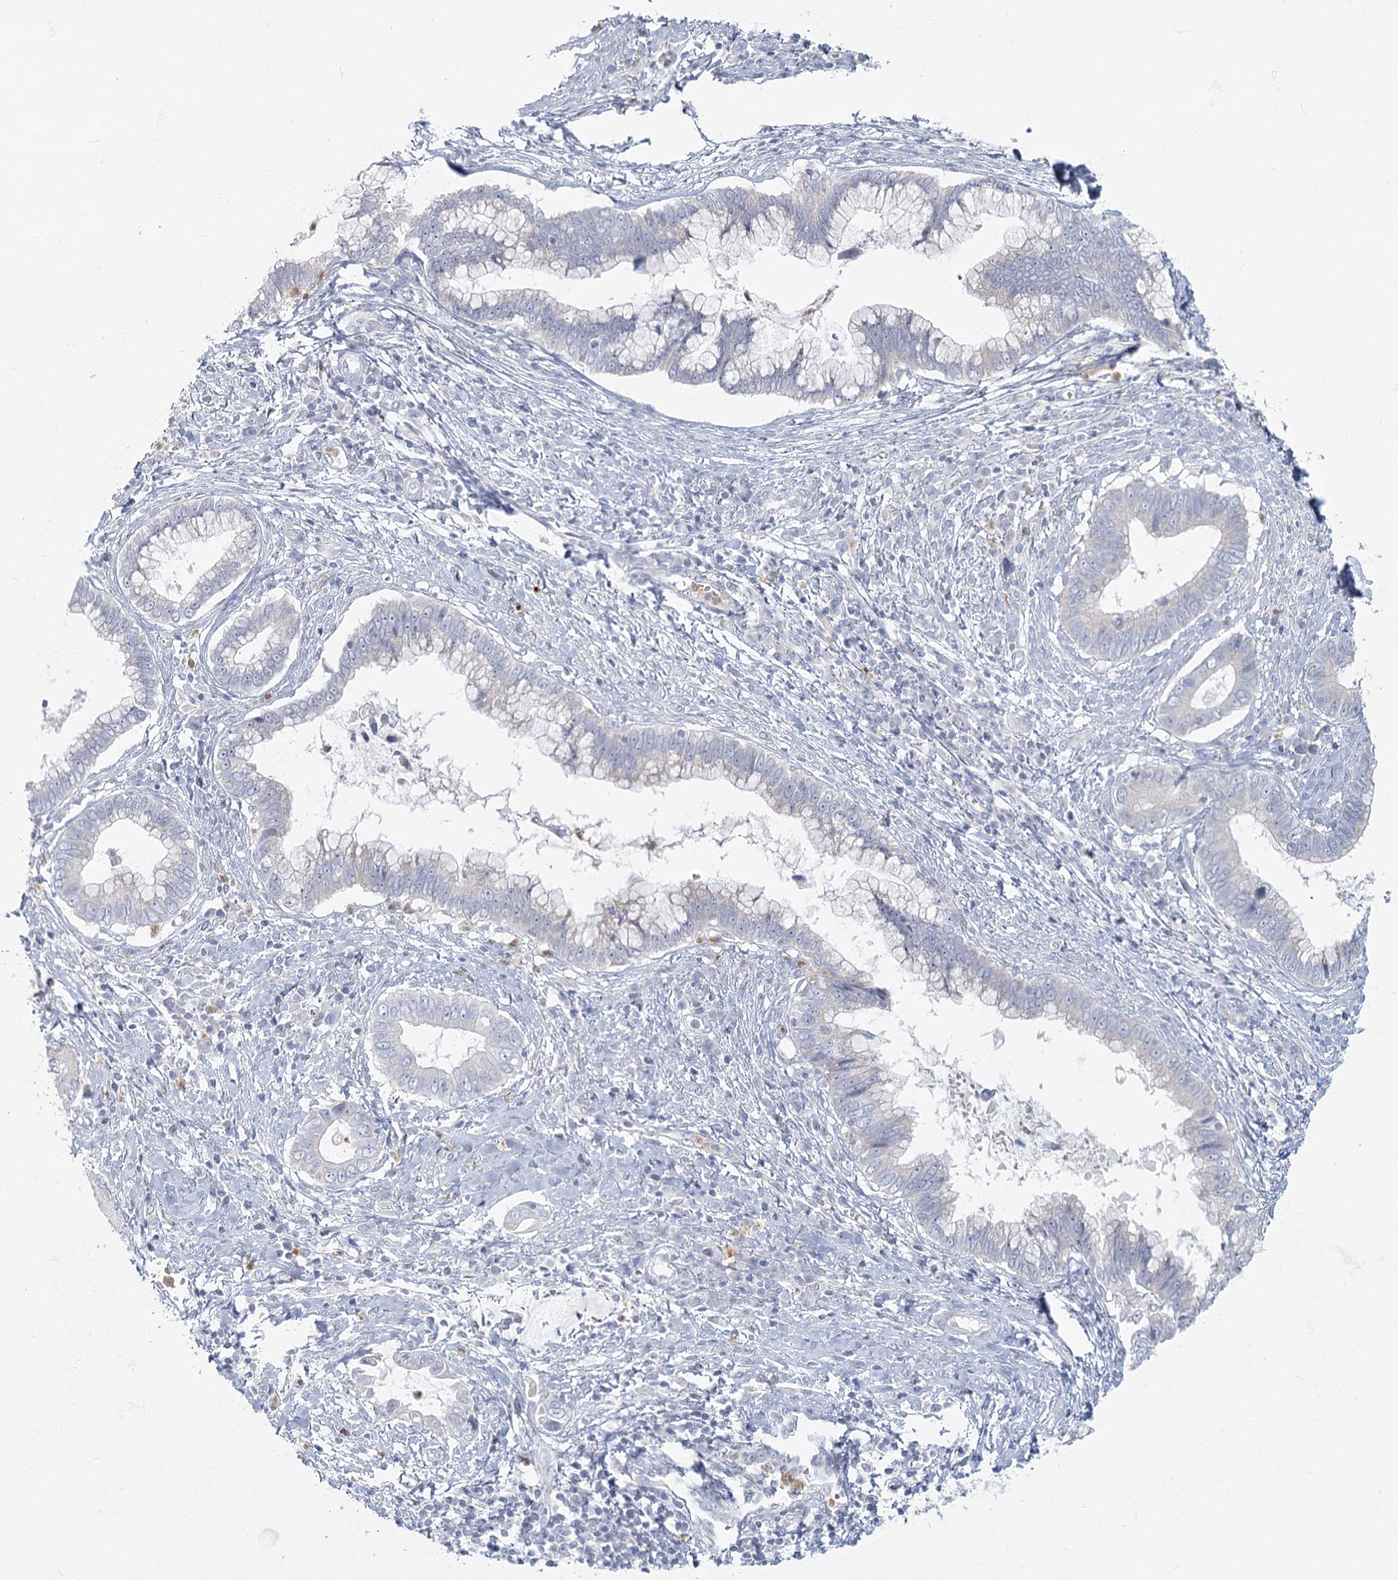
{"staining": {"intensity": "negative", "quantity": "none", "location": "none"}, "tissue": "cervical cancer", "cell_type": "Tumor cells", "image_type": "cancer", "snomed": [{"axis": "morphology", "description": "Adenocarcinoma, NOS"}, {"axis": "topography", "description": "Cervix"}], "caption": "This is an immunohistochemistry photomicrograph of human cervical cancer (adenocarcinoma). There is no positivity in tumor cells.", "gene": "FAM110C", "patient": {"sex": "female", "age": 44}}